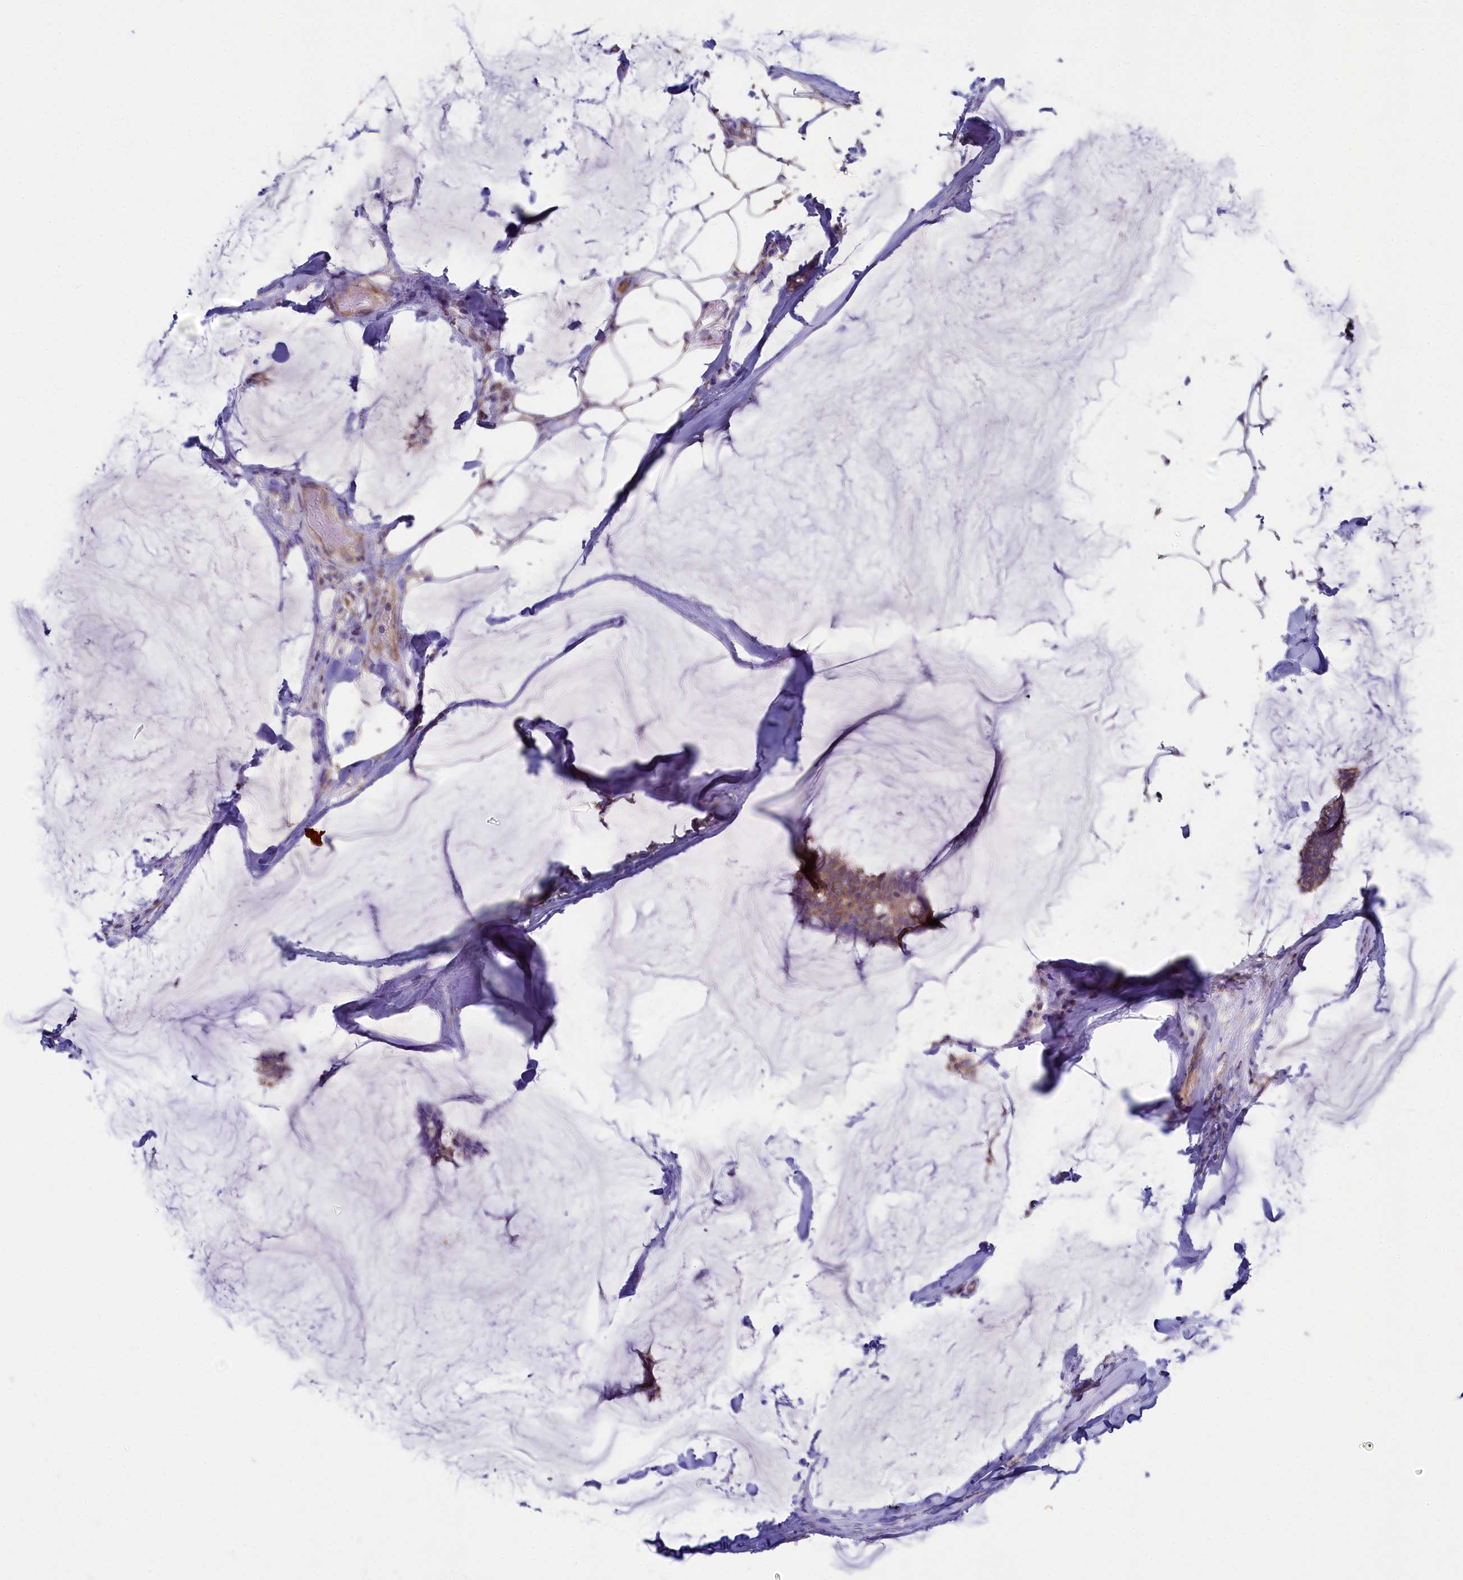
{"staining": {"intensity": "moderate", "quantity": ">75%", "location": "cytoplasmic/membranous"}, "tissue": "breast cancer", "cell_type": "Tumor cells", "image_type": "cancer", "snomed": [{"axis": "morphology", "description": "Duct carcinoma"}, {"axis": "topography", "description": "Breast"}], "caption": "The photomicrograph demonstrates a brown stain indicating the presence of a protein in the cytoplasmic/membranous of tumor cells in invasive ductal carcinoma (breast). Using DAB (brown) and hematoxylin (blue) stains, captured at high magnification using brightfield microscopy.", "gene": "SPATA2L", "patient": {"sex": "female", "age": 93}}